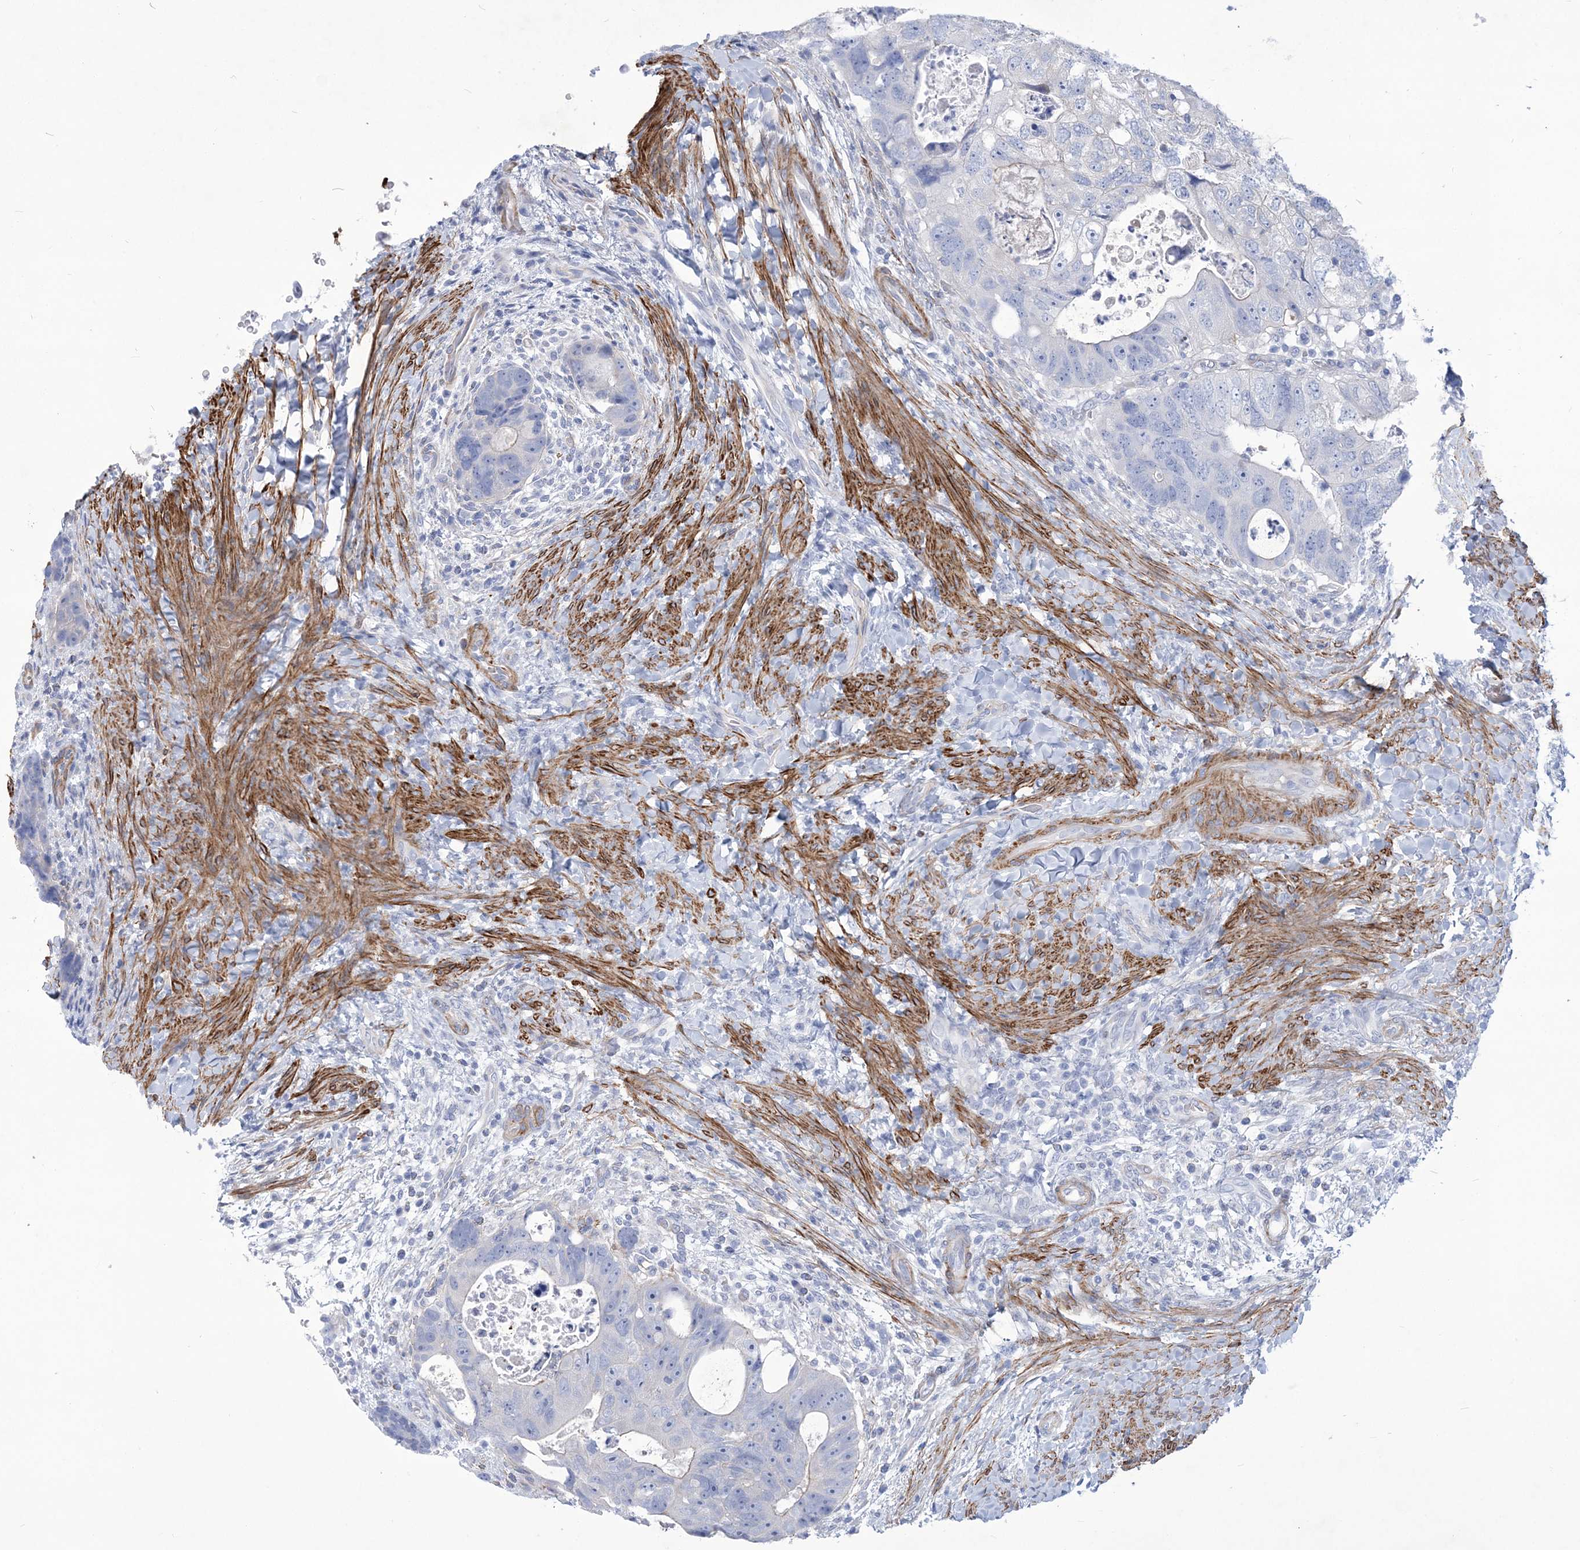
{"staining": {"intensity": "negative", "quantity": "none", "location": "none"}, "tissue": "colorectal cancer", "cell_type": "Tumor cells", "image_type": "cancer", "snomed": [{"axis": "morphology", "description": "Adenocarcinoma, NOS"}, {"axis": "topography", "description": "Rectum"}], "caption": "Tumor cells show no significant staining in colorectal cancer.", "gene": "WDR74", "patient": {"sex": "male", "age": 59}}